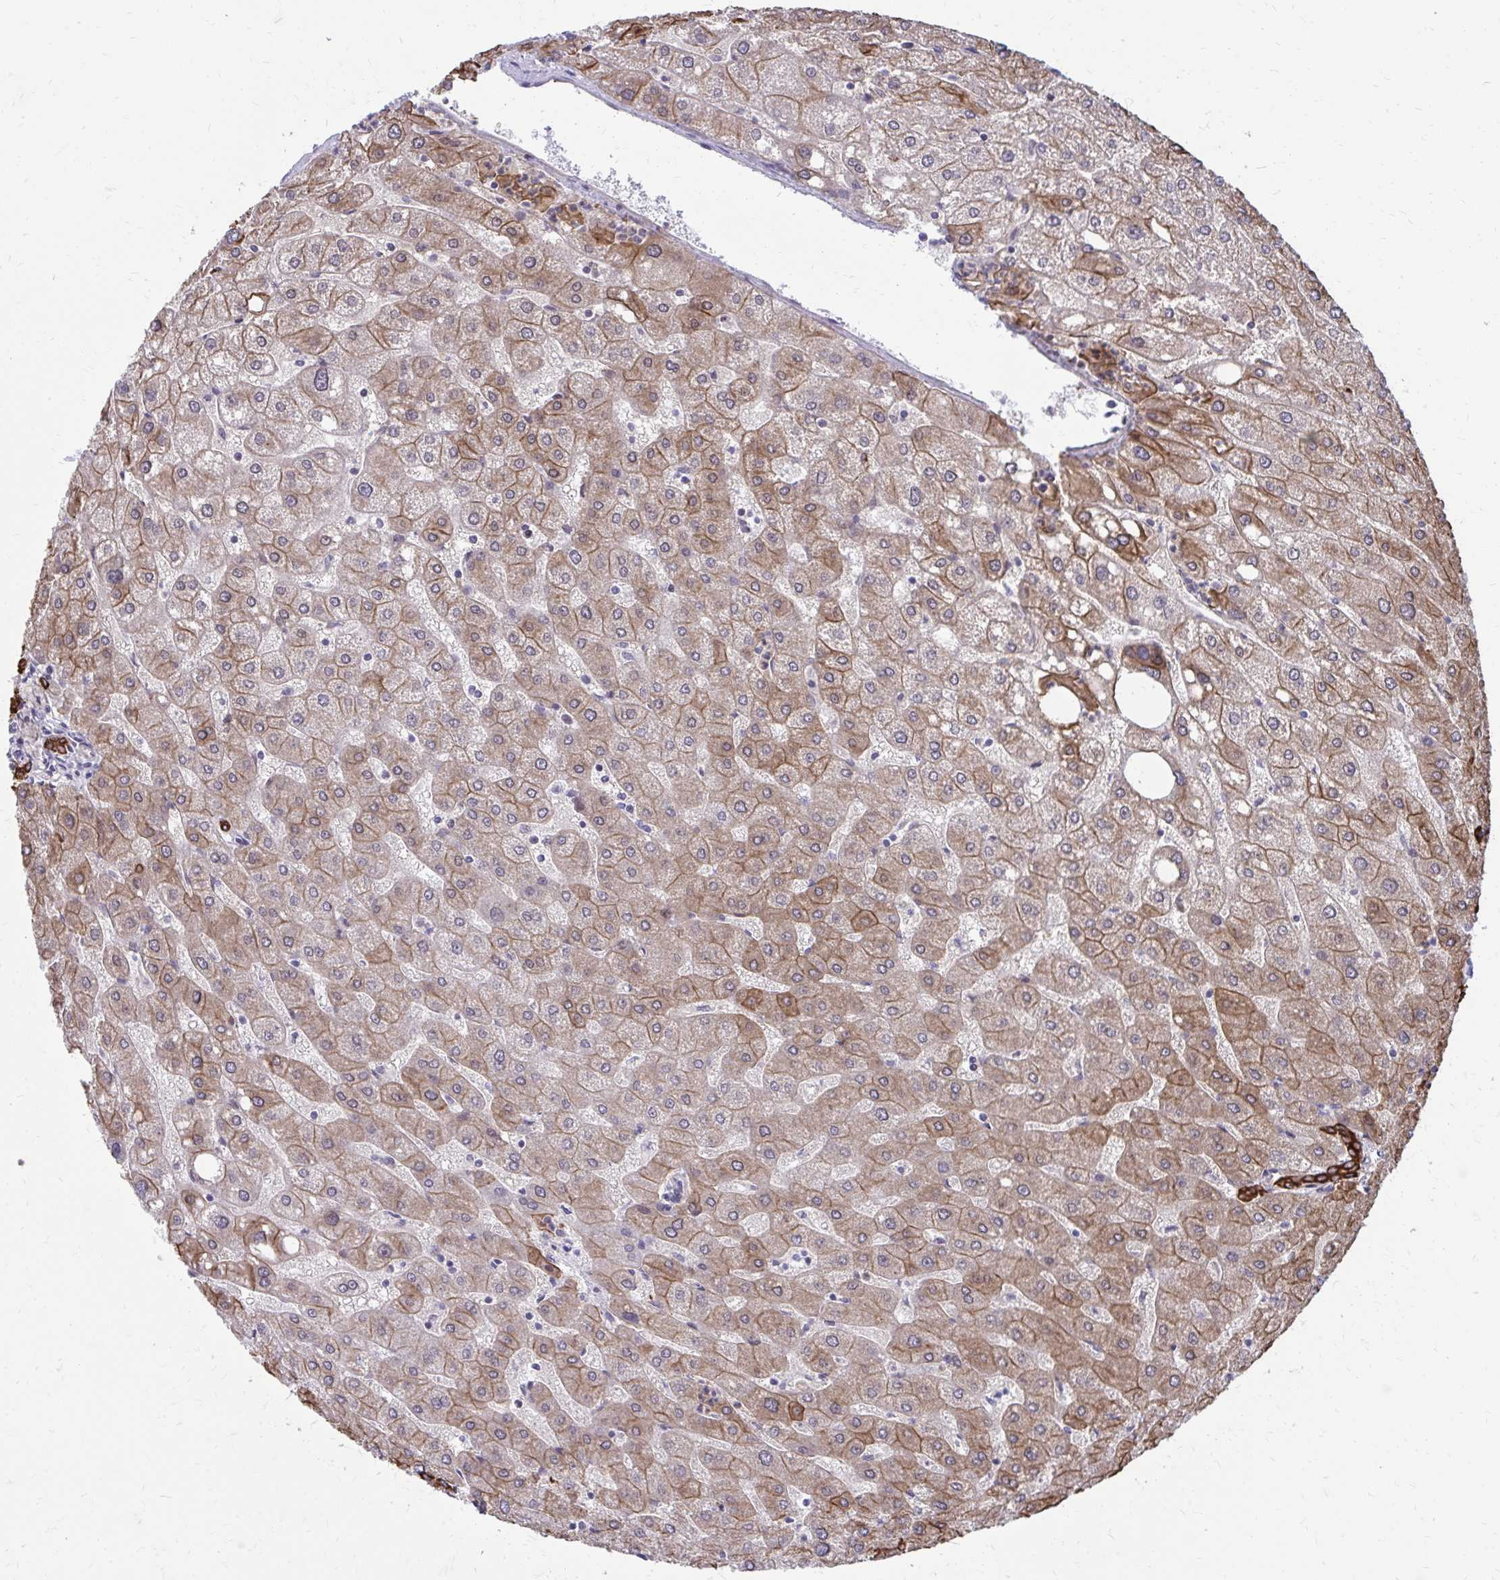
{"staining": {"intensity": "strong", "quantity": ">75%", "location": "cytoplasmic/membranous"}, "tissue": "liver", "cell_type": "Cholangiocytes", "image_type": "normal", "snomed": [{"axis": "morphology", "description": "Normal tissue, NOS"}, {"axis": "topography", "description": "Liver"}], "caption": "IHC photomicrograph of normal liver: human liver stained using IHC shows high levels of strong protein expression localized specifically in the cytoplasmic/membranous of cholangiocytes, appearing as a cytoplasmic/membranous brown color.", "gene": "ANKRD30B", "patient": {"sex": "male", "age": 67}}